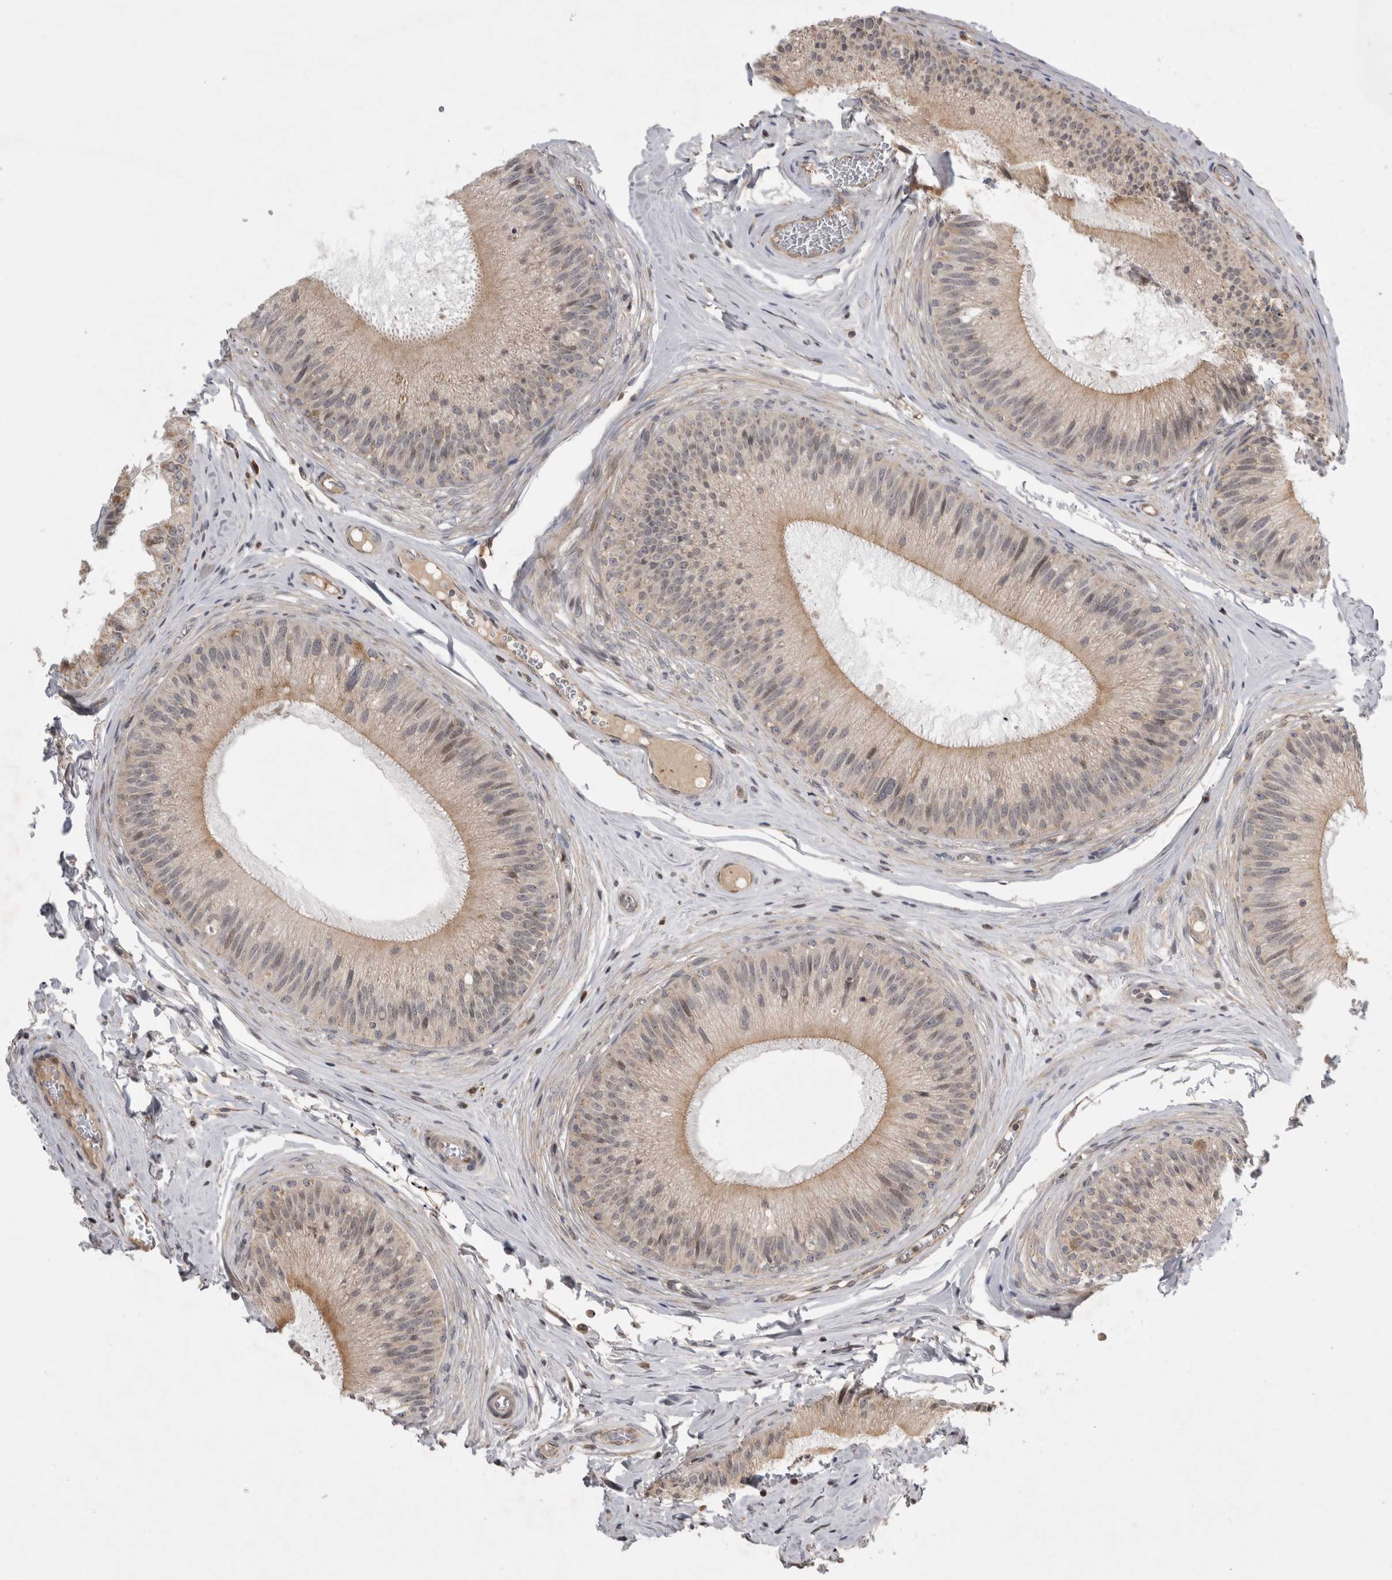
{"staining": {"intensity": "weak", "quantity": ">75%", "location": "cytoplasmic/membranous"}, "tissue": "epididymis", "cell_type": "Glandular cells", "image_type": "normal", "snomed": [{"axis": "morphology", "description": "Normal tissue, NOS"}, {"axis": "topography", "description": "Epididymis"}], "caption": "Unremarkable epididymis was stained to show a protein in brown. There is low levels of weak cytoplasmic/membranous positivity in about >75% of glandular cells. (brown staining indicates protein expression, while blue staining denotes nuclei).", "gene": "KCNIP1", "patient": {"sex": "male", "age": 31}}